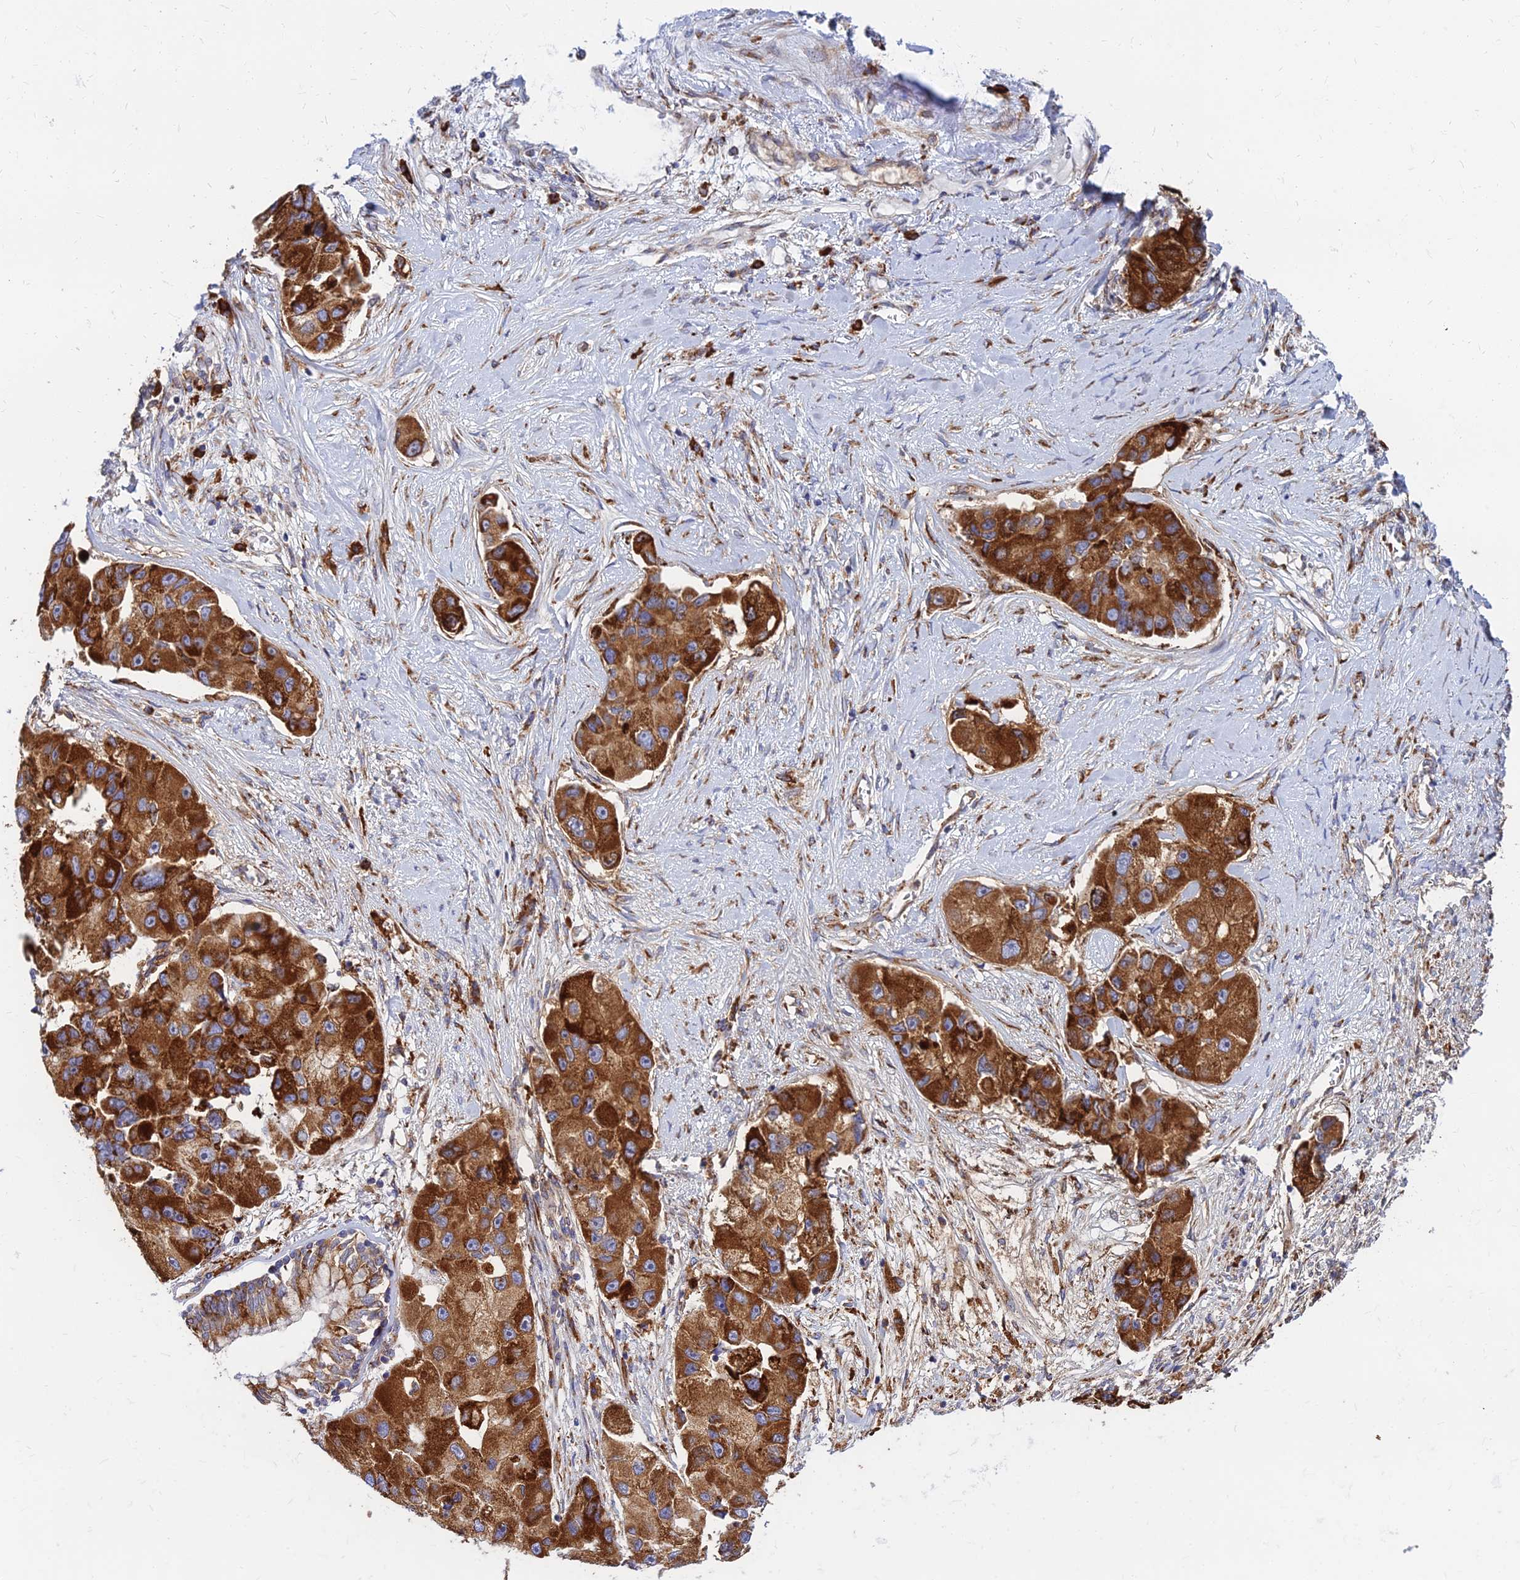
{"staining": {"intensity": "strong", "quantity": ">75%", "location": "cytoplasmic/membranous"}, "tissue": "lung cancer", "cell_type": "Tumor cells", "image_type": "cancer", "snomed": [{"axis": "morphology", "description": "Adenocarcinoma, NOS"}, {"axis": "topography", "description": "Lung"}], "caption": "Tumor cells exhibit high levels of strong cytoplasmic/membranous expression in approximately >75% of cells in human lung cancer.", "gene": "CCT6B", "patient": {"sex": "female", "age": 54}}